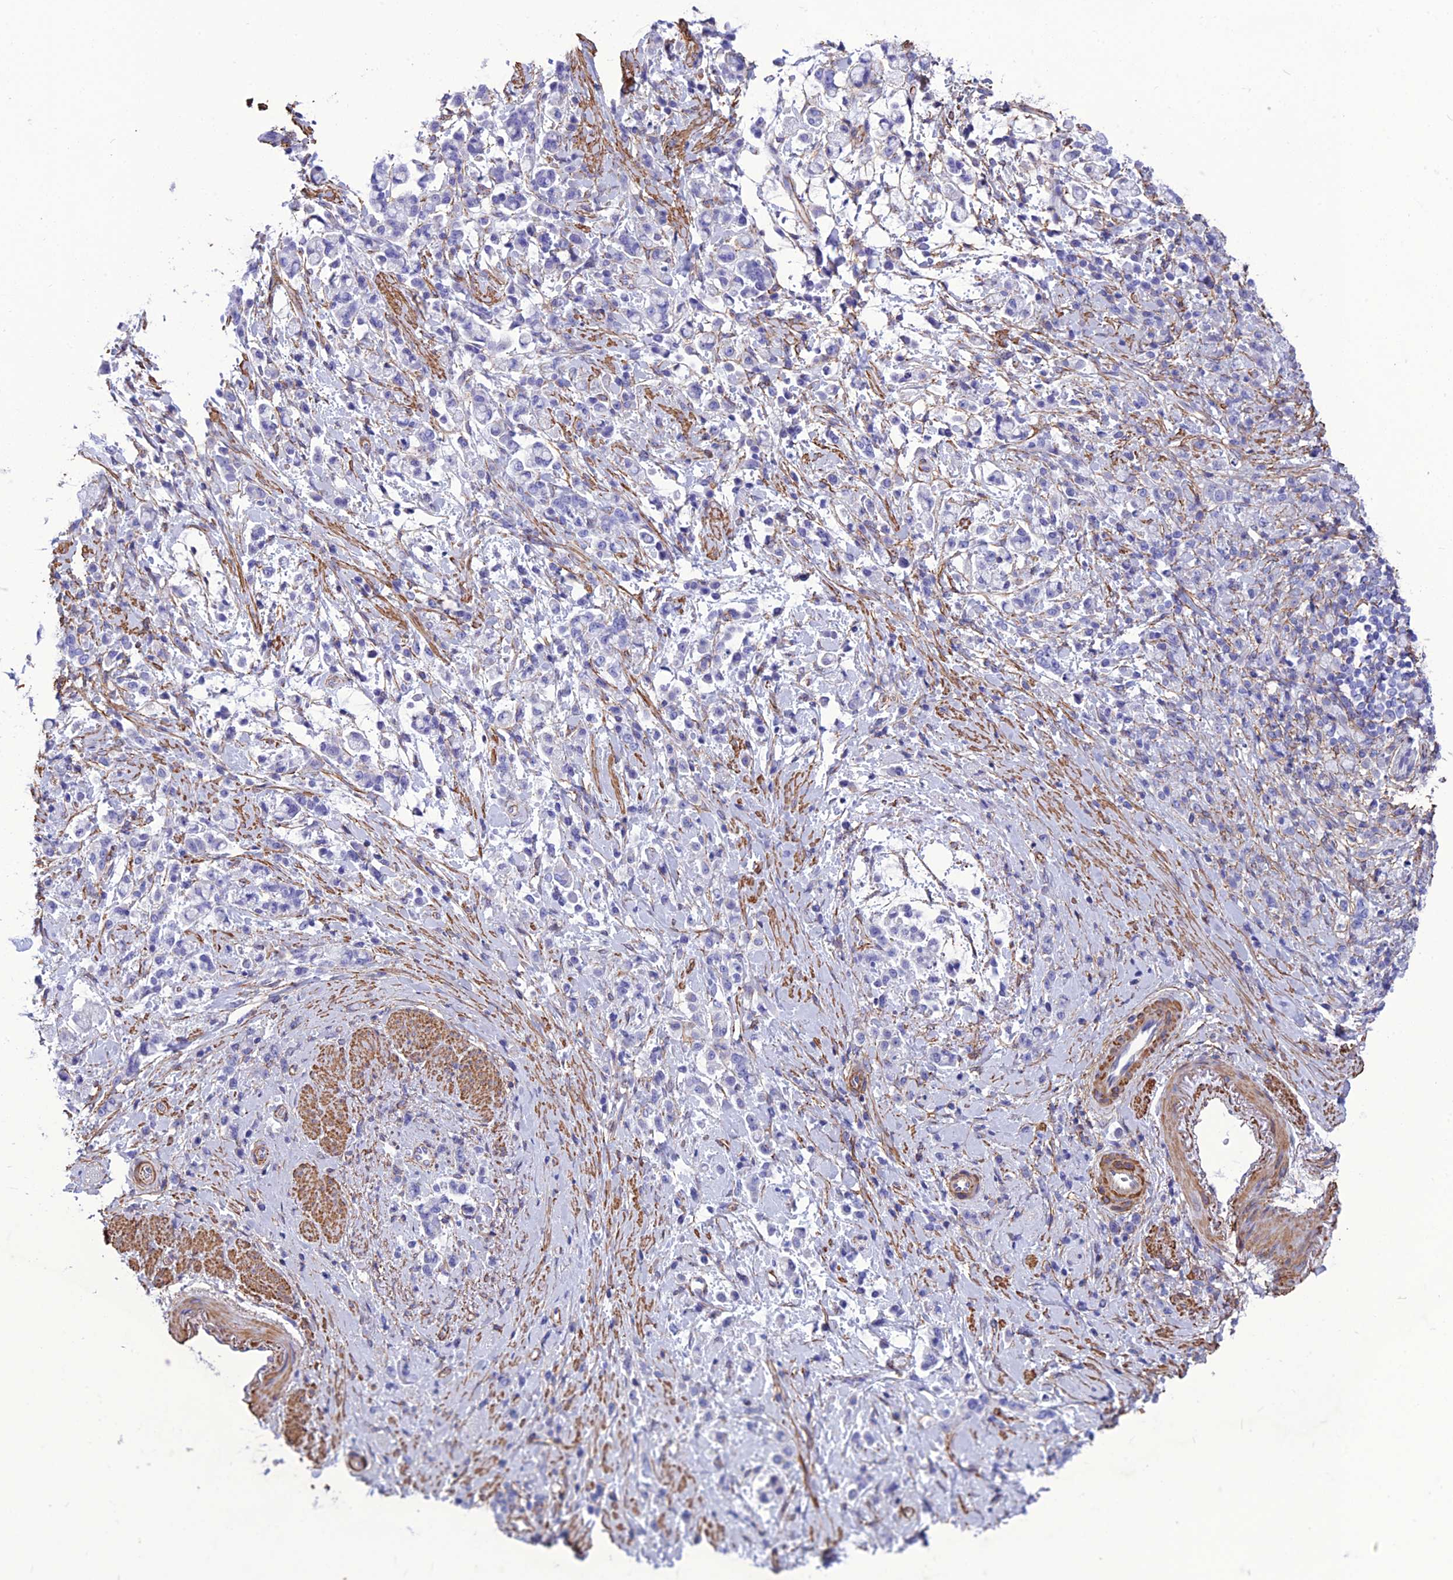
{"staining": {"intensity": "negative", "quantity": "none", "location": "none"}, "tissue": "stomach cancer", "cell_type": "Tumor cells", "image_type": "cancer", "snomed": [{"axis": "morphology", "description": "Adenocarcinoma, NOS"}, {"axis": "topography", "description": "Stomach"}], "caption": "An image of human stomach cancer (adenocarcinoma) is negative for staining in tumor cells. Nuclei are stained in blue.", "gene": "NKD1", "patient": {"sex": "female", "age": 60}}